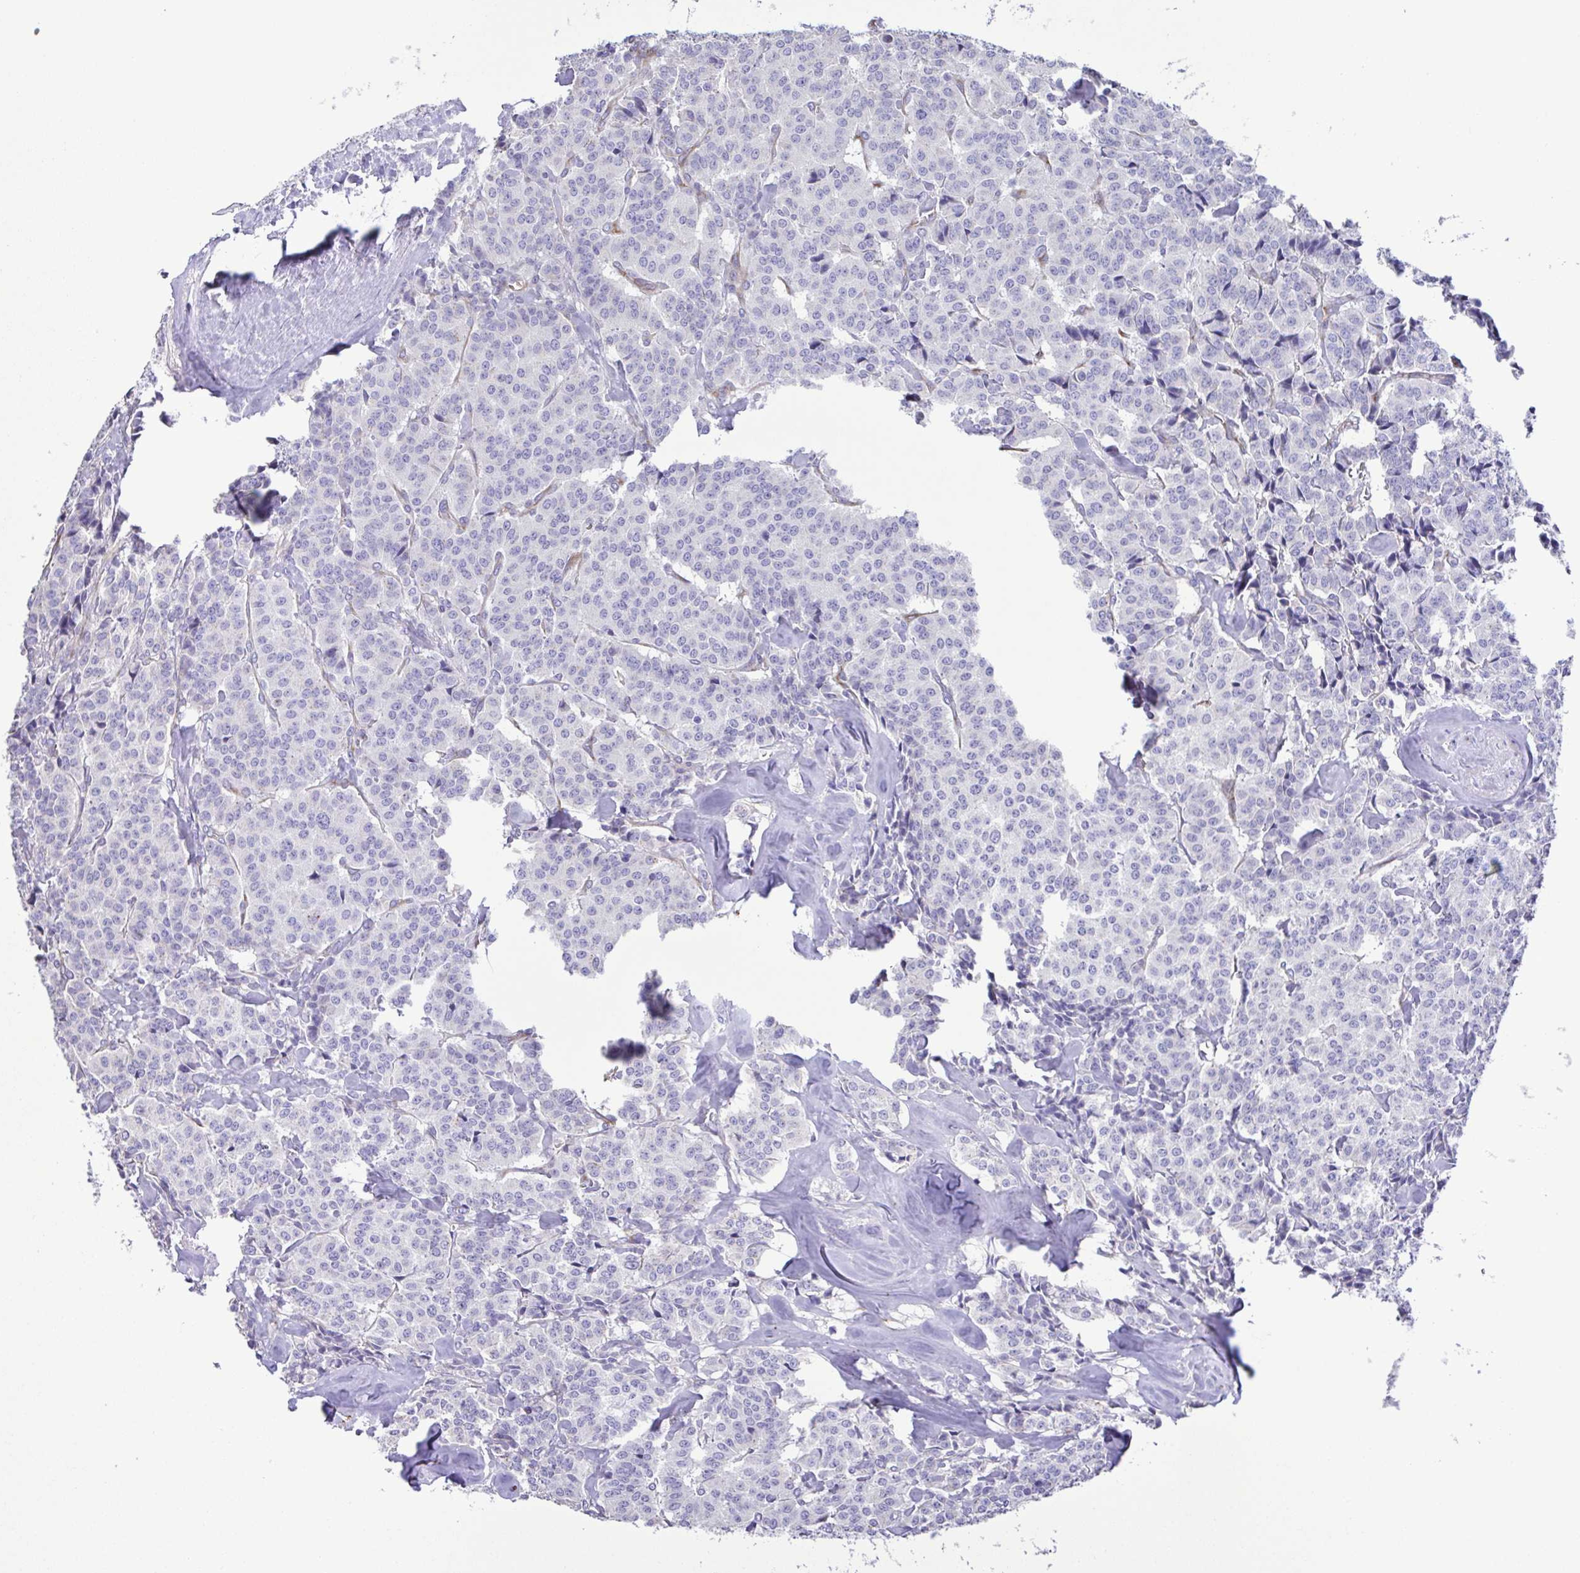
{"staining": {"intensity": "negative", "quantity": "none", "location": "none"}, "tissue": "carcinoid", "cell_type": "Tumor cells", "image_type": "cancer", "snomed": [{"axis": "morphology", "description": "Normal tissue, NOS"}, {"axis": "morphology", "description": "Carcinoid, malignant, NOS"}, {"axis": "topography", "description": "Lung"}], "caption": "Micrograph shows no significant protein staining in tumor cells of malignant carcinoid. The staining was performed using DAB to visualize the protein expression in brown, while the nuclei were stained in blue with hematoxylin (Magnification: 20x).", "gene": "FLT1", "patient": {"sex": "female", "age": 46}}